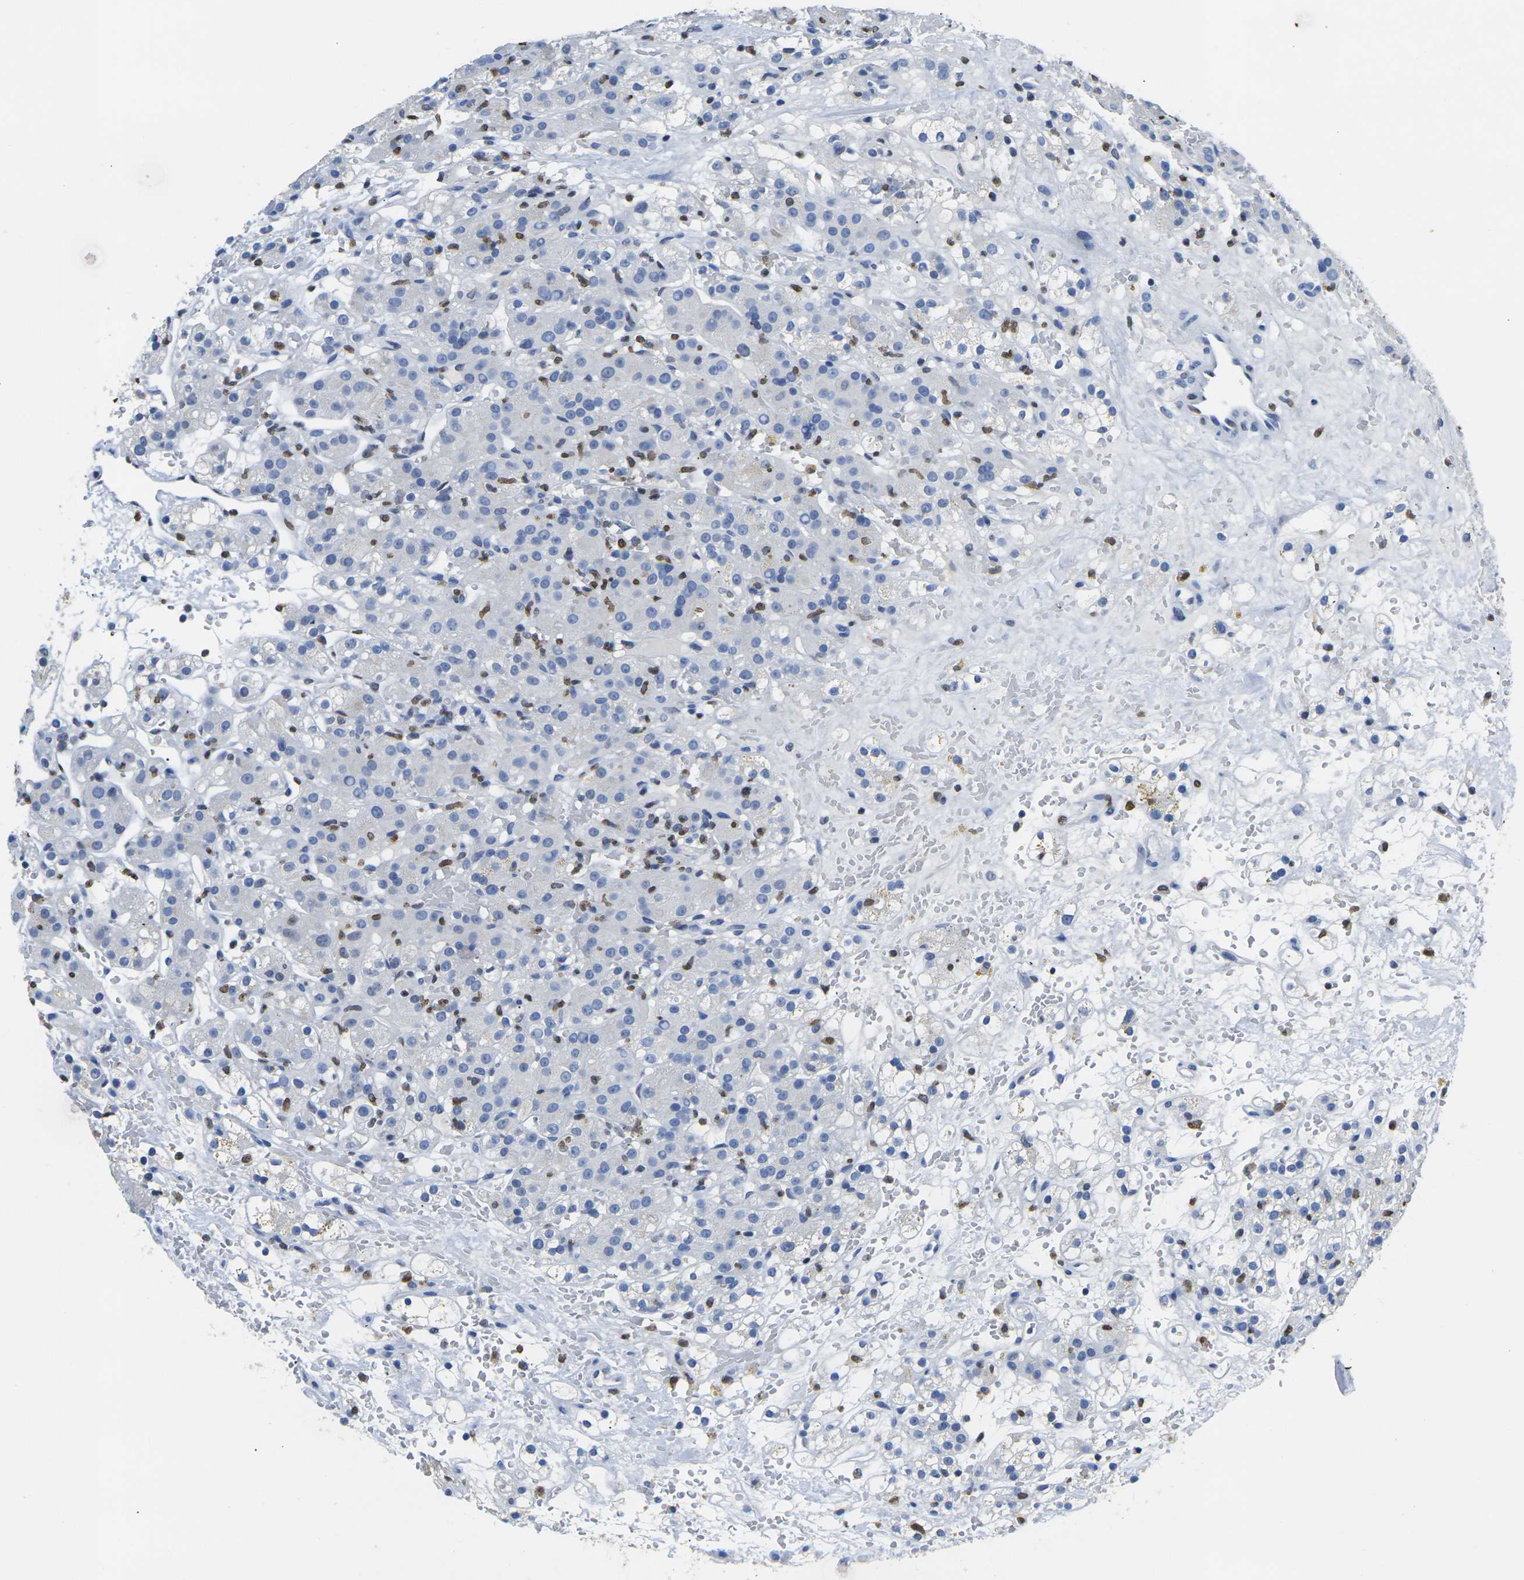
{"staining": {"intensity": "negative", "quantity": "none", "location": "none"}, "tissue": "renal cancer", "cell_type": "Tumor cells", "image_type": "cancer", "snomed": [{"axis": "morphology", "description": "Adenocarcinoma, NOS"}, {"axis": "topography", "description": "Kidney"}], "caption": "This image is of renal cancer (adenocarcinoma) stained with IHC to label a protein in brown with the nuclei are counter-stained blue. There is no positivity in tumor cells.", "gene": "DRAXIN", "patient": {"sex": "male", "age": 61}}